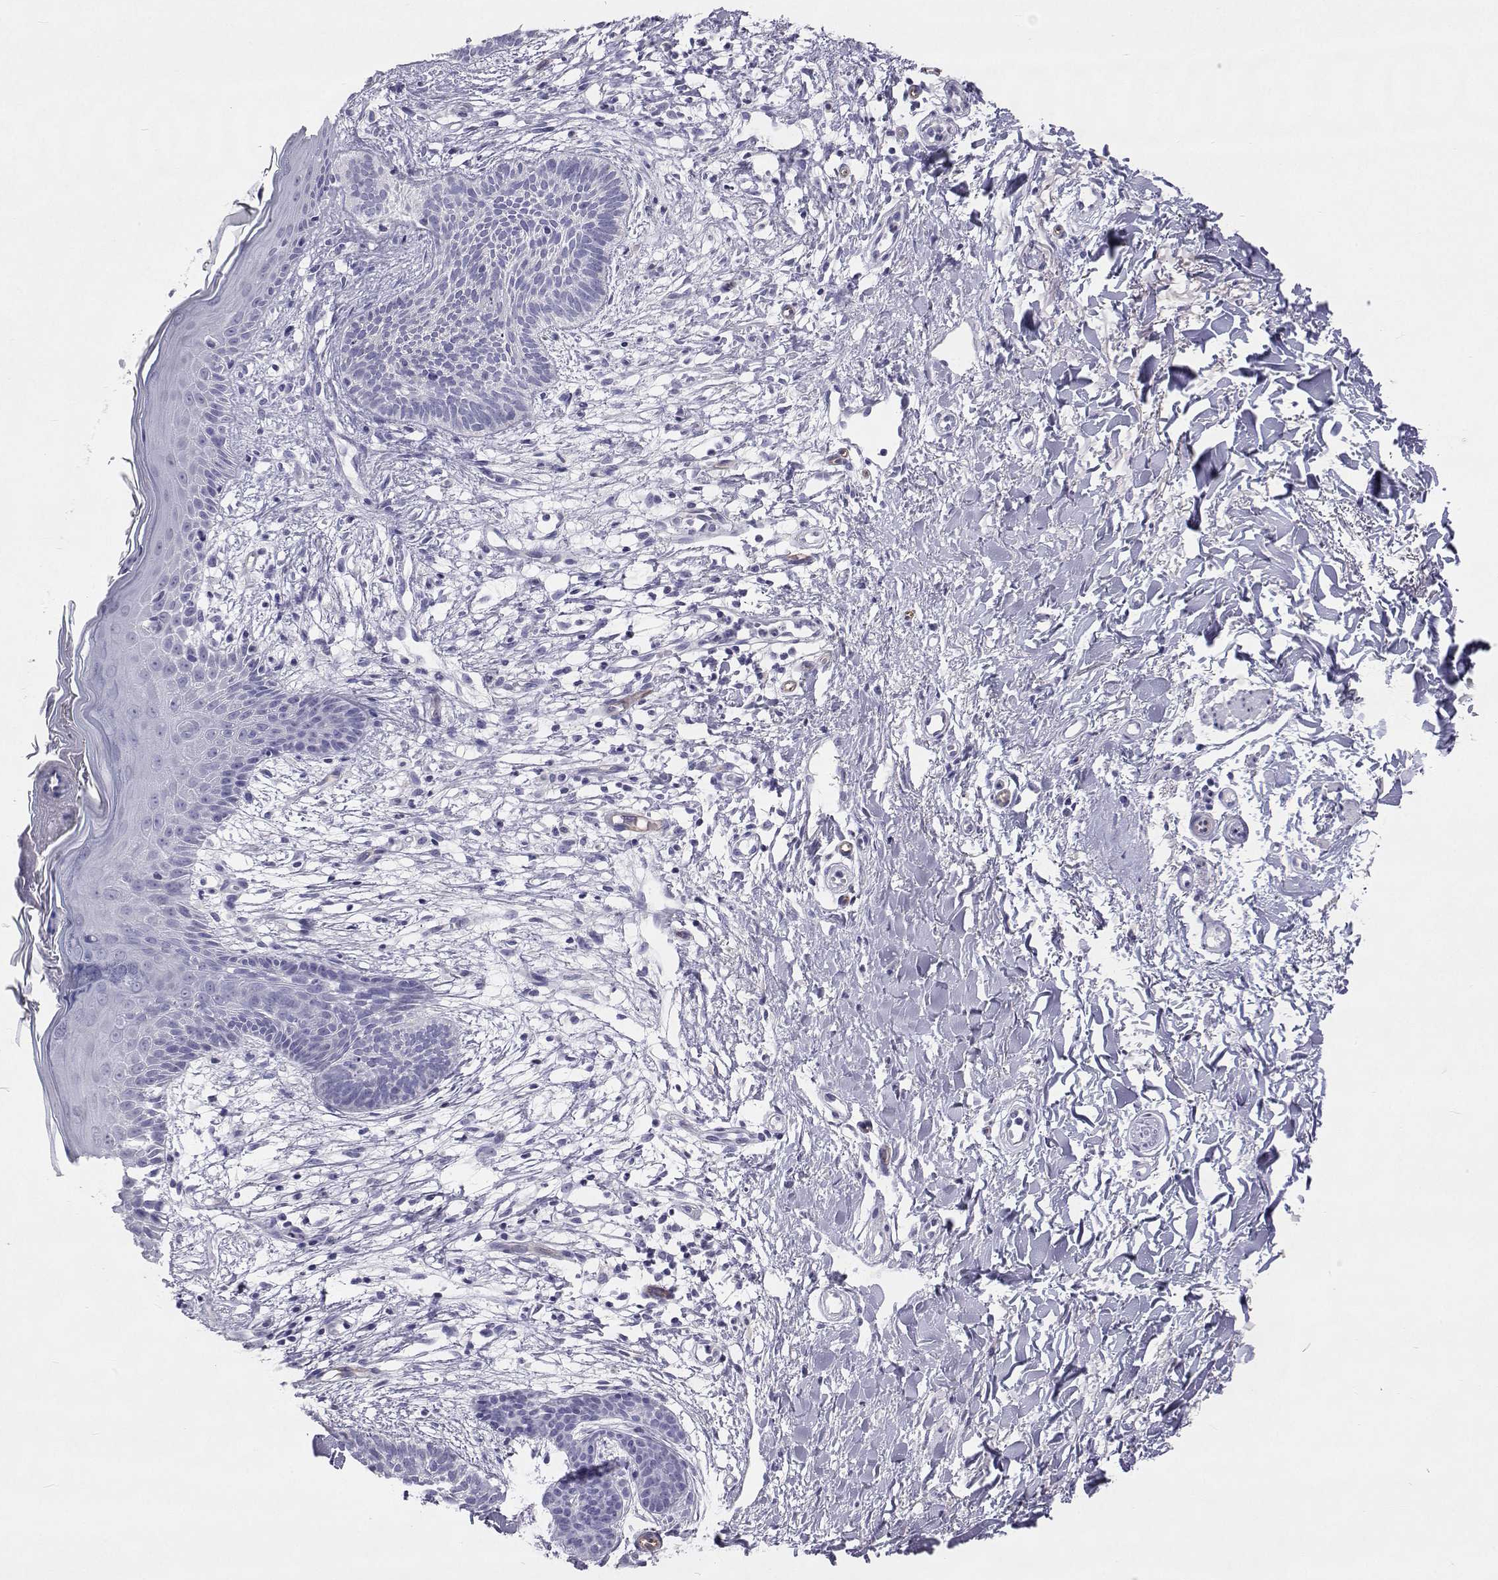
{"staining": {"intensity": "negative", "quantity": "none", "location": "none"}, "tissue": "skin cancer", "cell_type": "Tumor cells", "image_type": "cancer", "snomed": [{"axis": "morphology", "description": "Basal cell carcinoma"}, {"axis": "topography", "description": "Skin"}], "caption": "This is an immunohistochemistry (IHC) histopathology image of basal cell carcinoma (skin). There is no staining in tumor cells.", "gene": "GALM", "patient": {"sex": "female", "age": 84}}